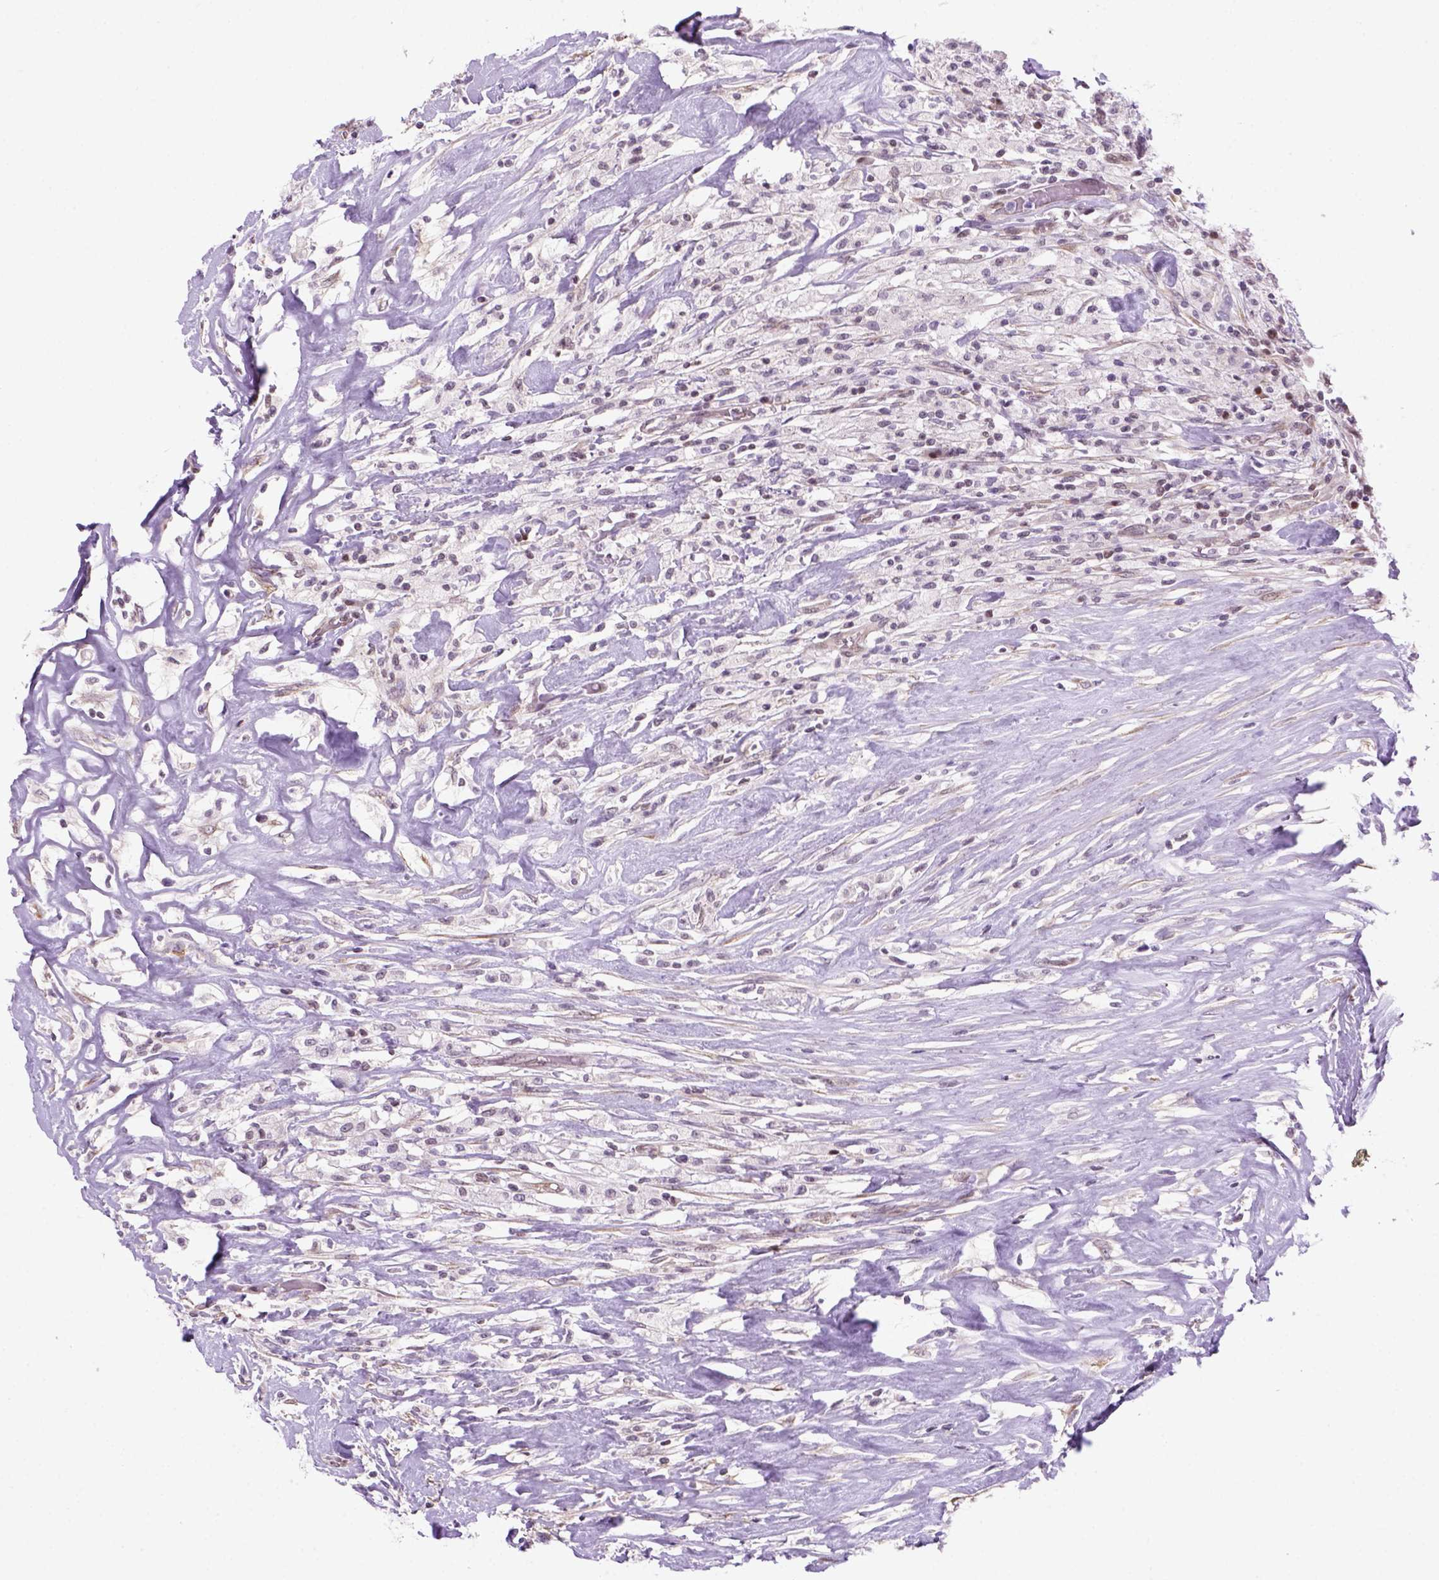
{"staining": {"intensity": "negative", "quantity": "none", "location": "none"}, "tissue": "testis cancer", "cell_type": "Tumor cells", "image_type": "cancer", "snomed": [{"axis": "morphology", "description": "Necrosis, NOS"}, {"axis": "morphology", "description": "Carcinoma, Embryonal, NOS"}, {"axis": "topography", "description": "Testis"}], "caption": "The IHC histopathology image has no significant staining in tumor cells of testis cancer (embryonal carcinoma) tissue.", "gene": "MGMT", "patient": {"sex": "male", "age": 19}}